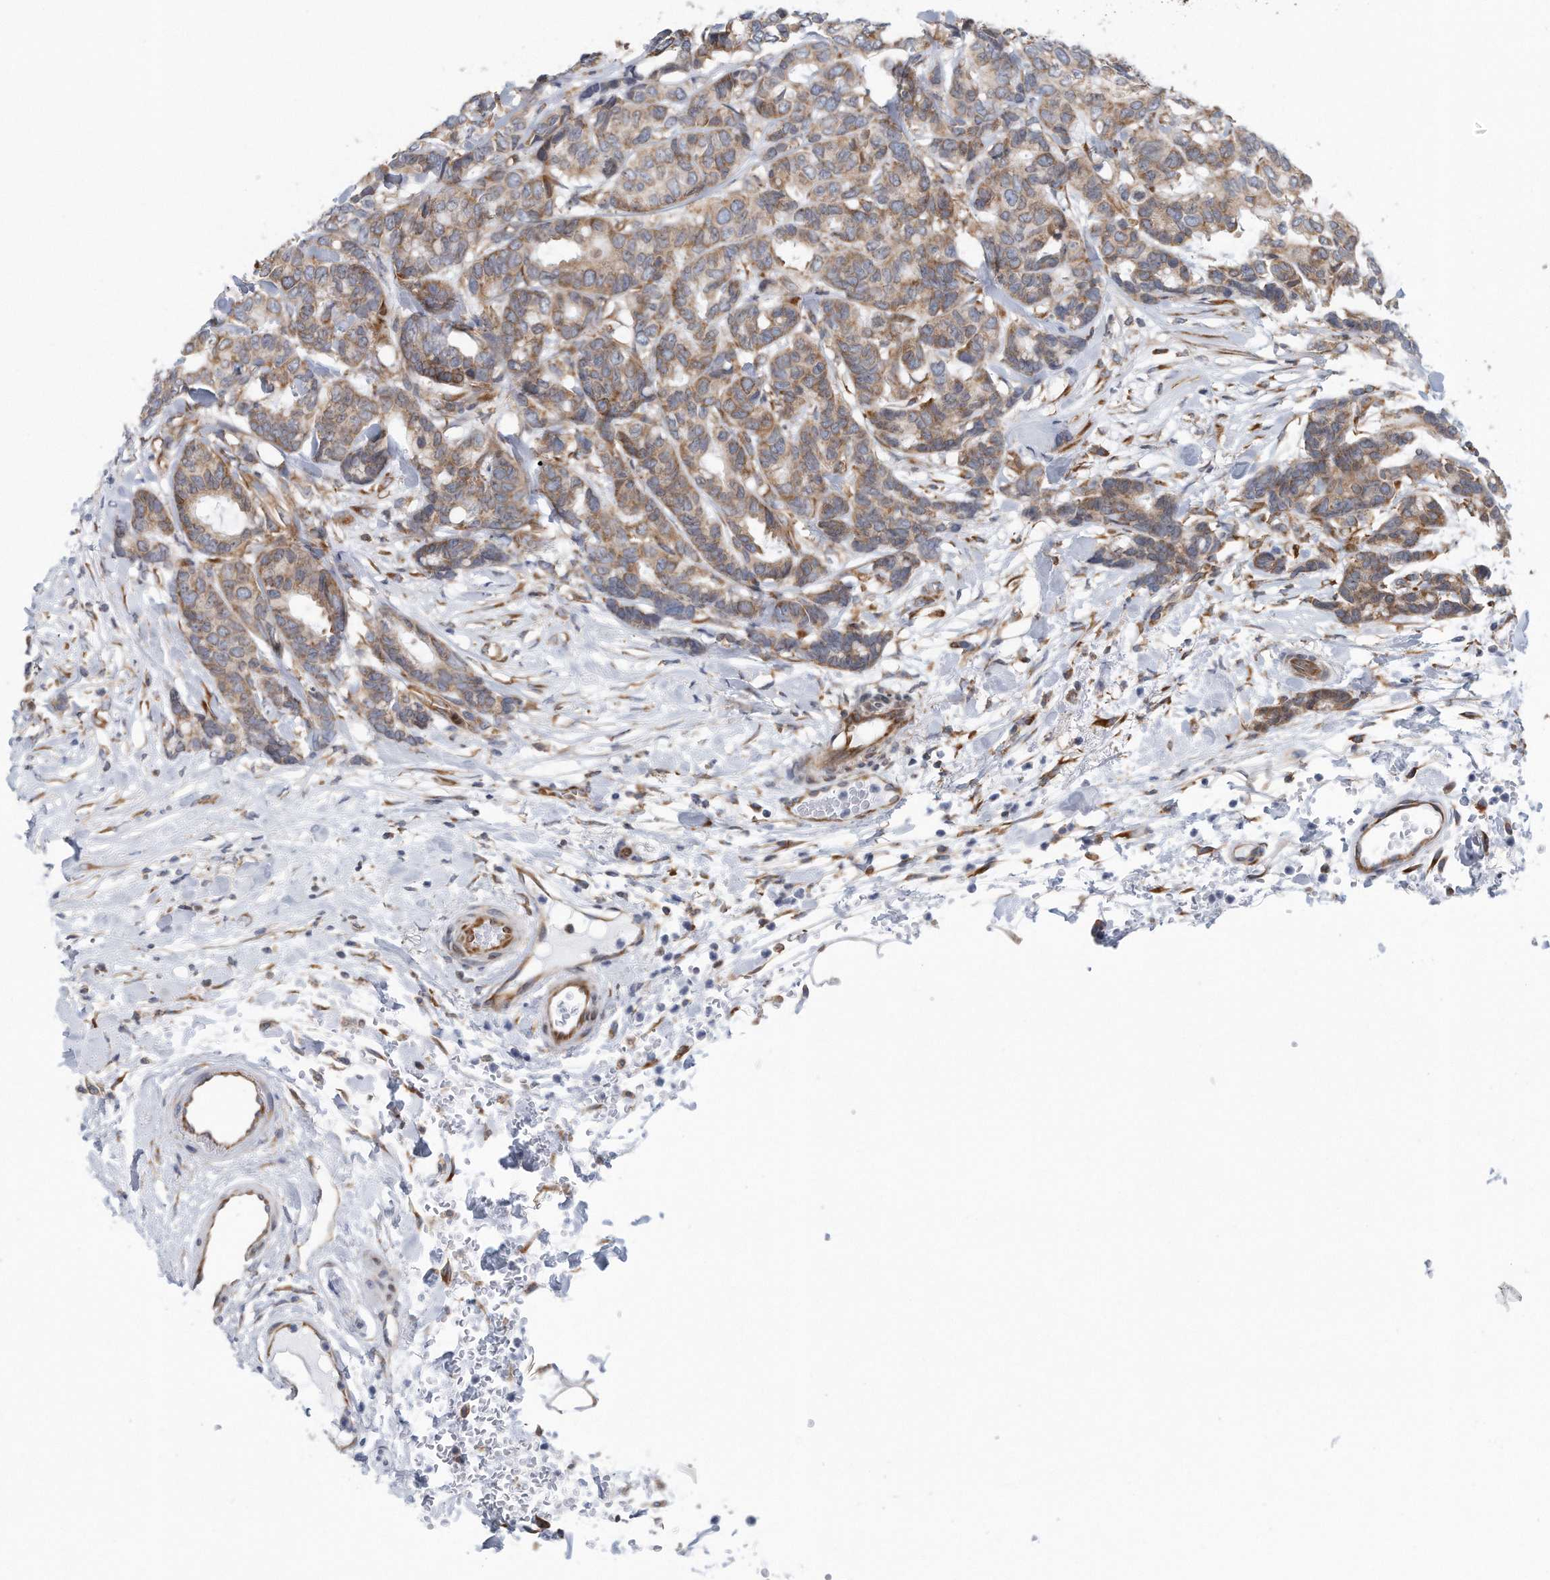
{"staining": {"intensity": "moderate", "quantity": ">75%", "location": "cytoplasmic/membranous"}, "tissue": "breast cancer", "cell_type": "Tumor cells", "image_type": "cancer", "snomed": [{"axis": "morphology", "description": "Duct carcinoma"}, {"axis": "topography", "description": "Breast"}], "caption": "Protein staining by immunohistochemistry exhibits moderate cytoplasmic/membranous staining in approximately >75% of tumor cells in breast cancer.", "gene": "RPL26L1", "patient": {"sex": "female", "age": 87}}